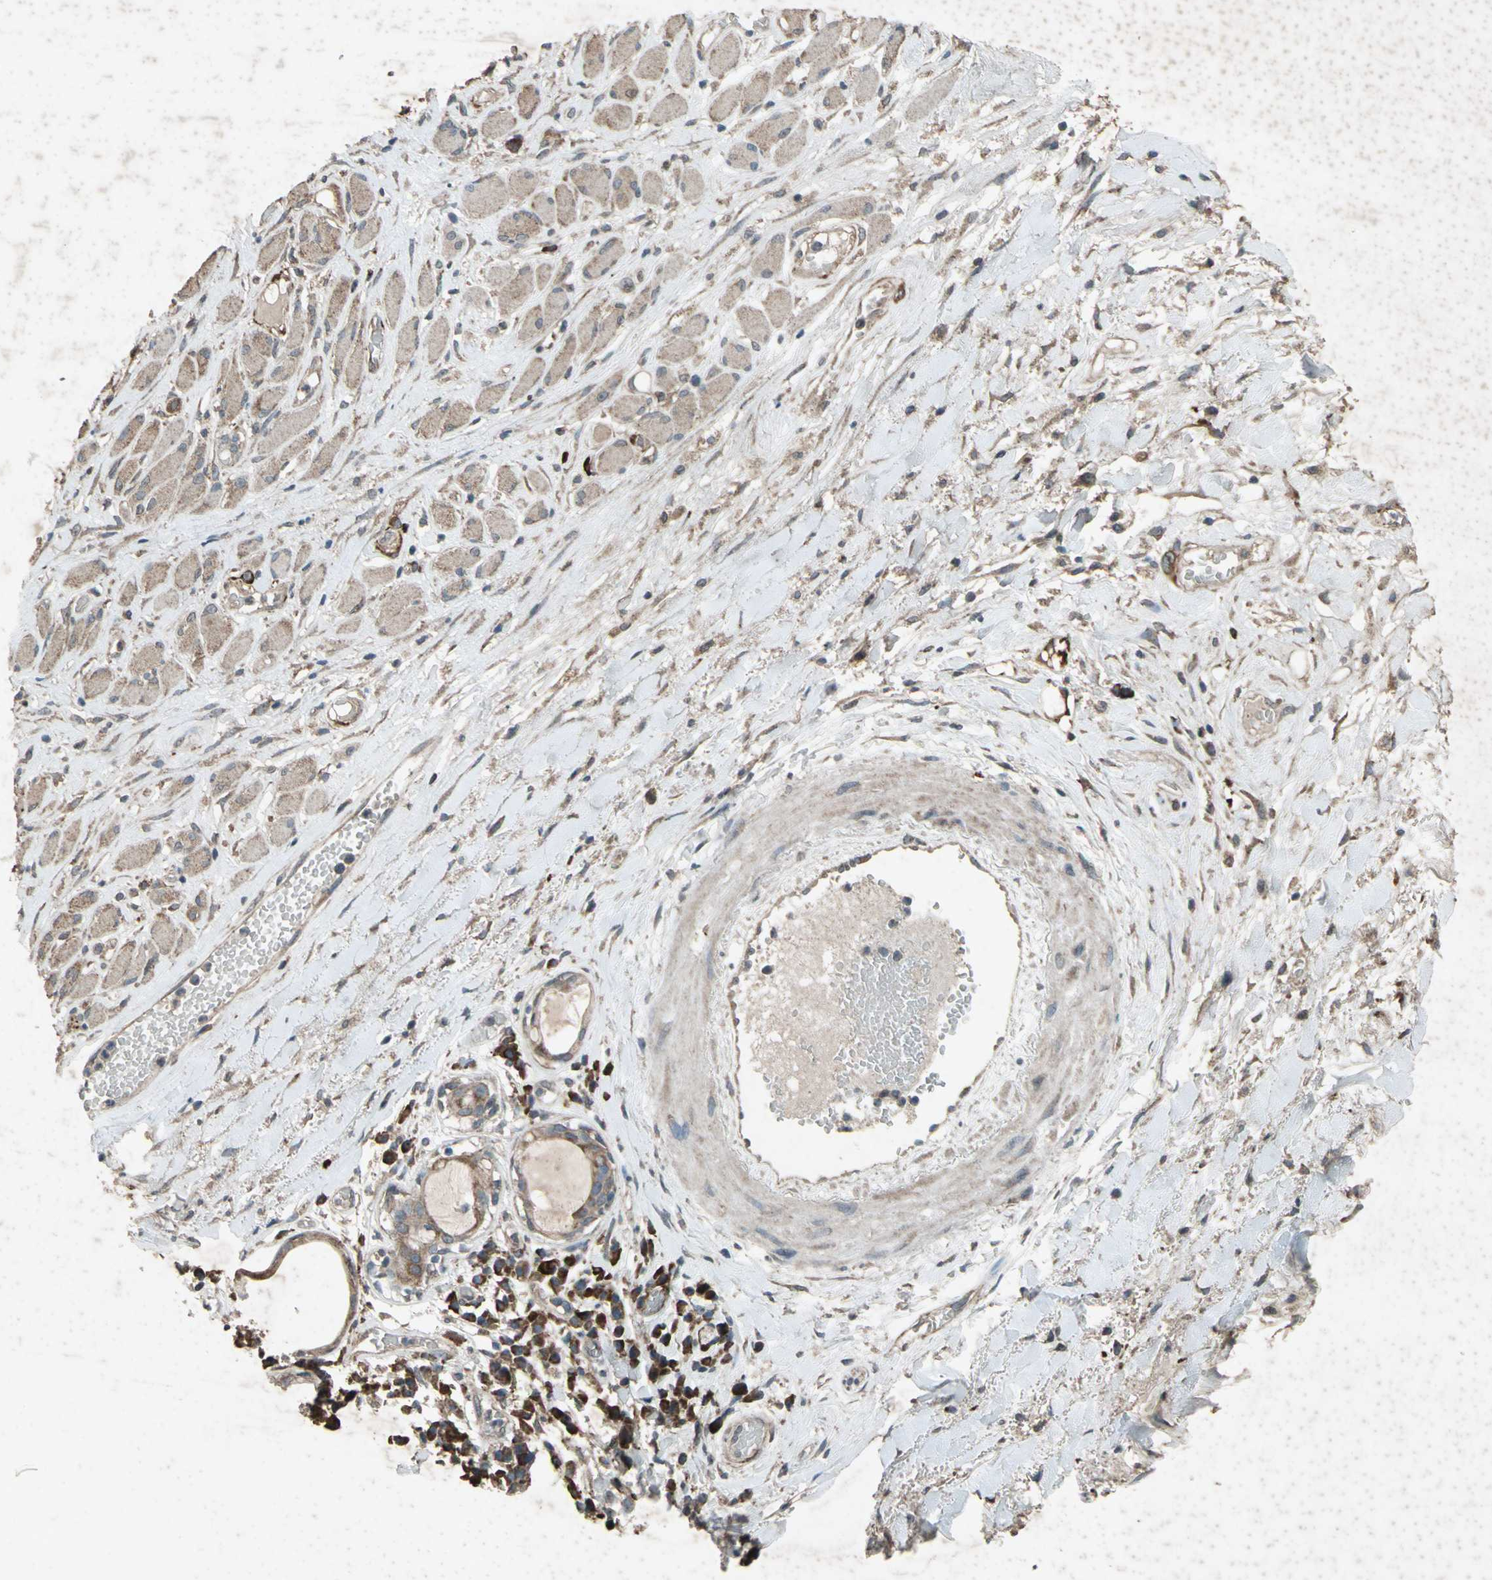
{"staining": {"intensity": "weak", "quantity": ">75%", "location": "cytoplasmic/membranous"}, "tissue": "head and neck cancer", "cell_type": "Tumor cells", "image_type": "cancer", "snomed": [{"axis": "morphology", "description": "Squamous cell carcinoma, NOS"}, {"axis": "topography", "description": "Head-Neck"}], "caption": "The image reveals immunohistochemical staining of head and neck cancer. There is weak cytoplasmic/membranous staining is present in approximately >75% of tumor cells.", "gene": "SEPTIN4", "patient": {"sex": "male", "age": 62}}